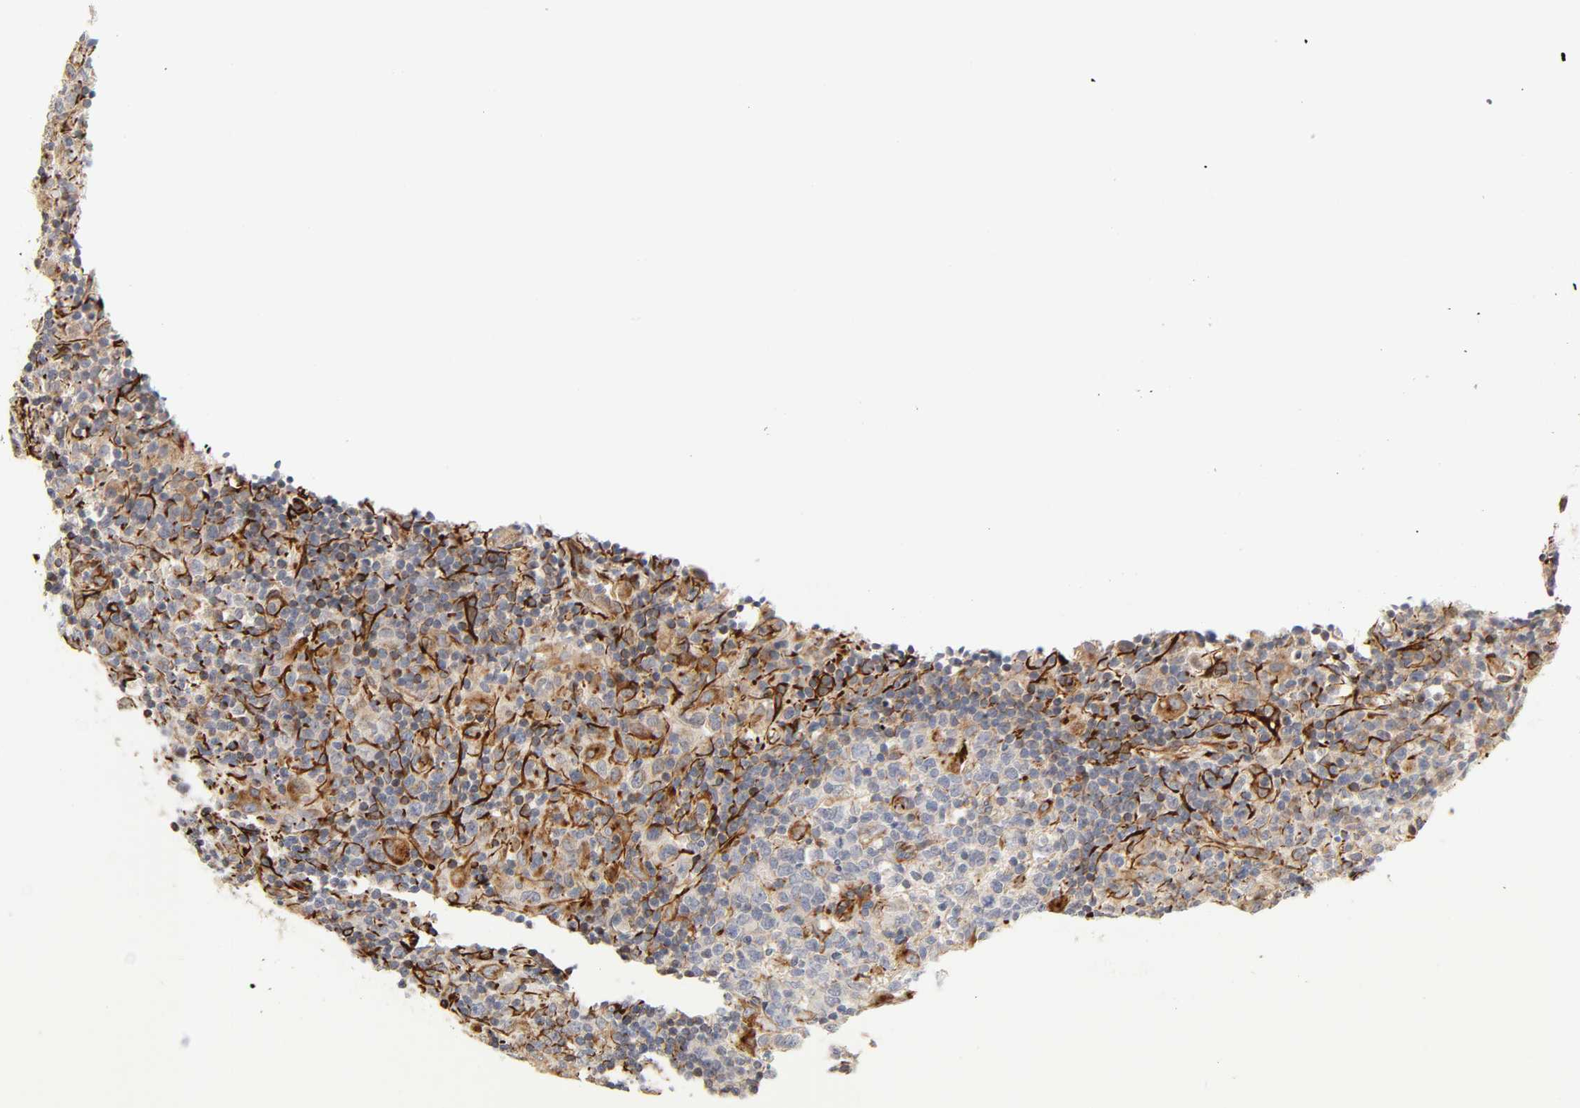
{"staining": {"intensity": "moderate", "quantity": ">75%", "location": "cytoplasmic/membranous"}, "tissue": "lymphoma", "cell_type": "Tumor cells", "image_type": "cancer", "snomed": [{"axis": "morphology", "description": "Hodgkin's disease, NOS"}, {"axis": "topography", "description": "Lymph node"}], "caption": "This histopathology image displays immunohistochemistry staining of lymphoma, with medium moderate cytoplasmic/membranous positivity in about >75% of tumor cells.", "gene": "FAM118A", "patient": {"sex": "male", "age": 65}}